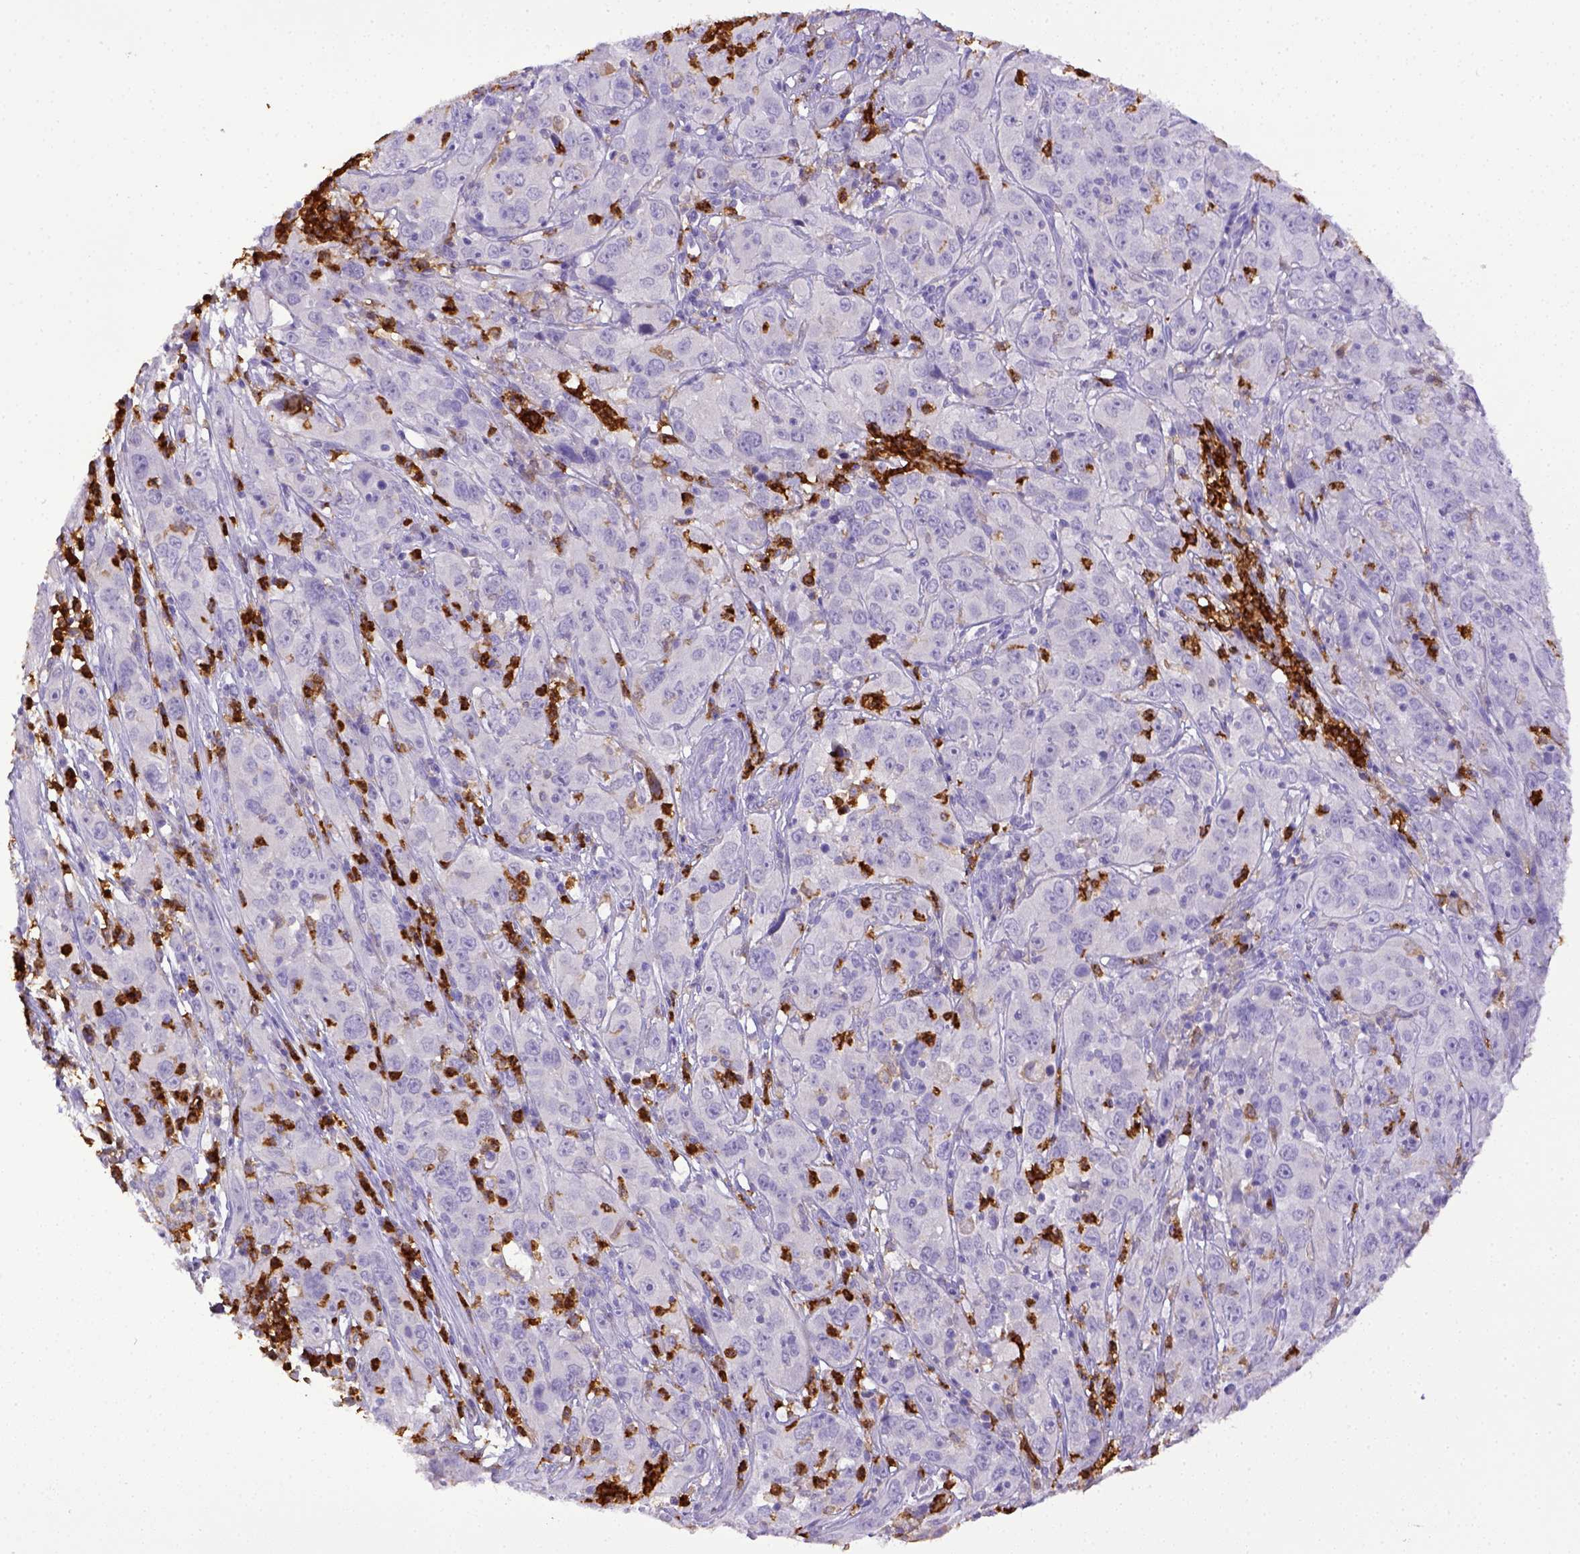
{"staining": {"intensity": "negative", "quantity": "none", "location": "none"}, "tissue": "cervical cancer", "cell_type": "Tumor cells", "image_type": "cancer", "snomed": [{"axis": "morphology", "description": "Squamous cell carcinoma, NOS"}, {"axis": "topography", "description": "Cervix"}], "caption": "IHC micrograph of neoplastic tissue: human cervical cancer stained with DAB (3,3'-diaminobenzidine) exhibits no significant protein staining in tumor cells. (Stains: DAB immunohistochemistry (IHC) with hematoxylin counter stain, Microscopy: brightfield microscopy at high magnification).", "gene": "ITGAM", "patient": {"sex": "female", "age": 32}}